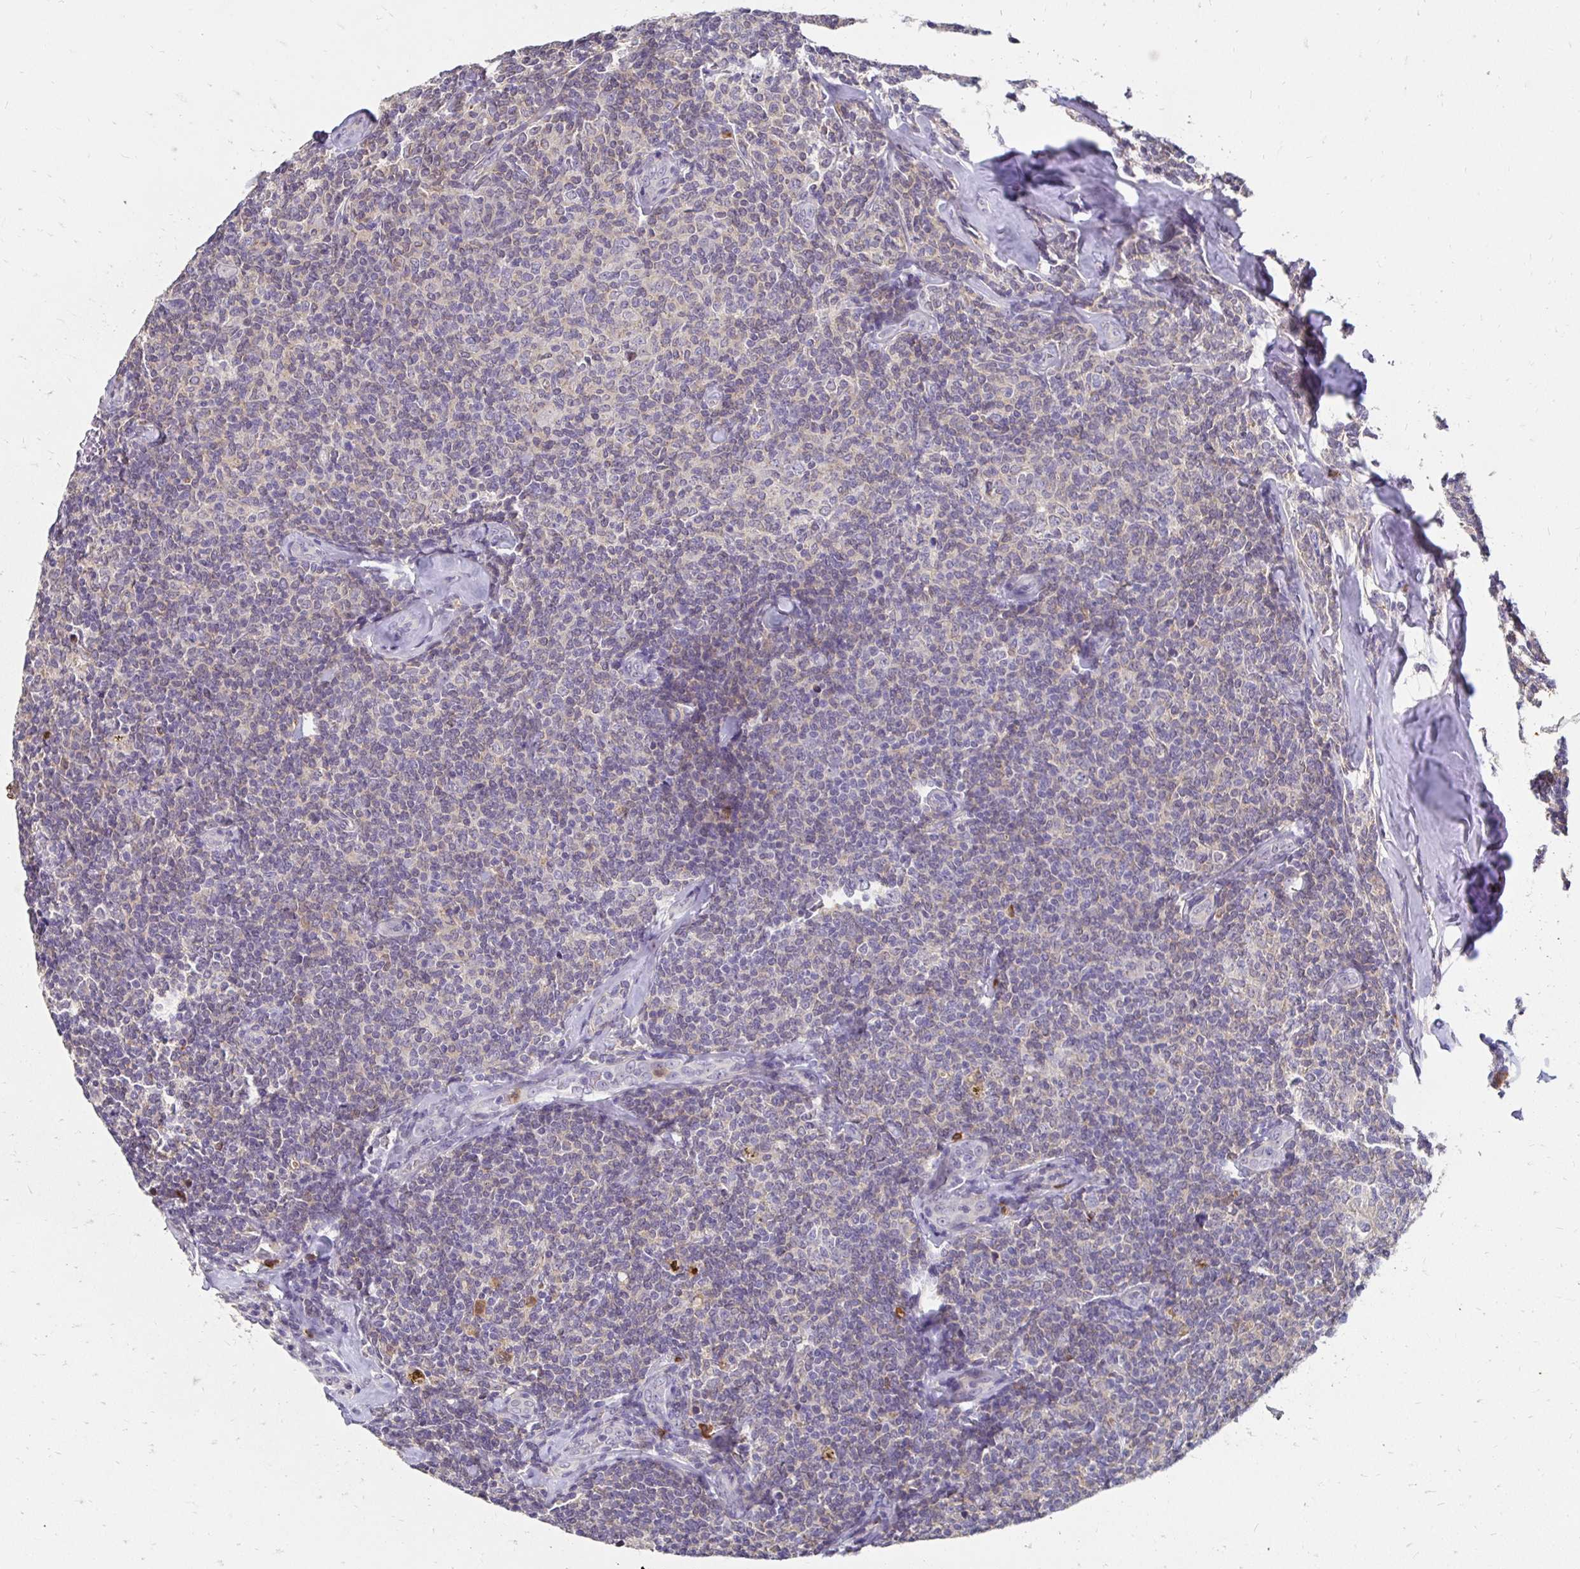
{"staining": {"intensity": "negative", "quantity": "none", "location": "none"}, "tissue": "lymphoma", "cell_type": "Tumor cells", "image_type": "cancer", "snomed": [{"axis": "morphology", "description": "Malignant lymphoma, non-Hodgkin's type, Low grade"}, {"axis": "topography", "description": "Lymph node"}], "caption": "Human lymphoma stained for a protein using immunohistochemistry demonstrates no positivity in tumor cells.", "gene": "GK2", "patient": {"sex": "female", "age": 56}}